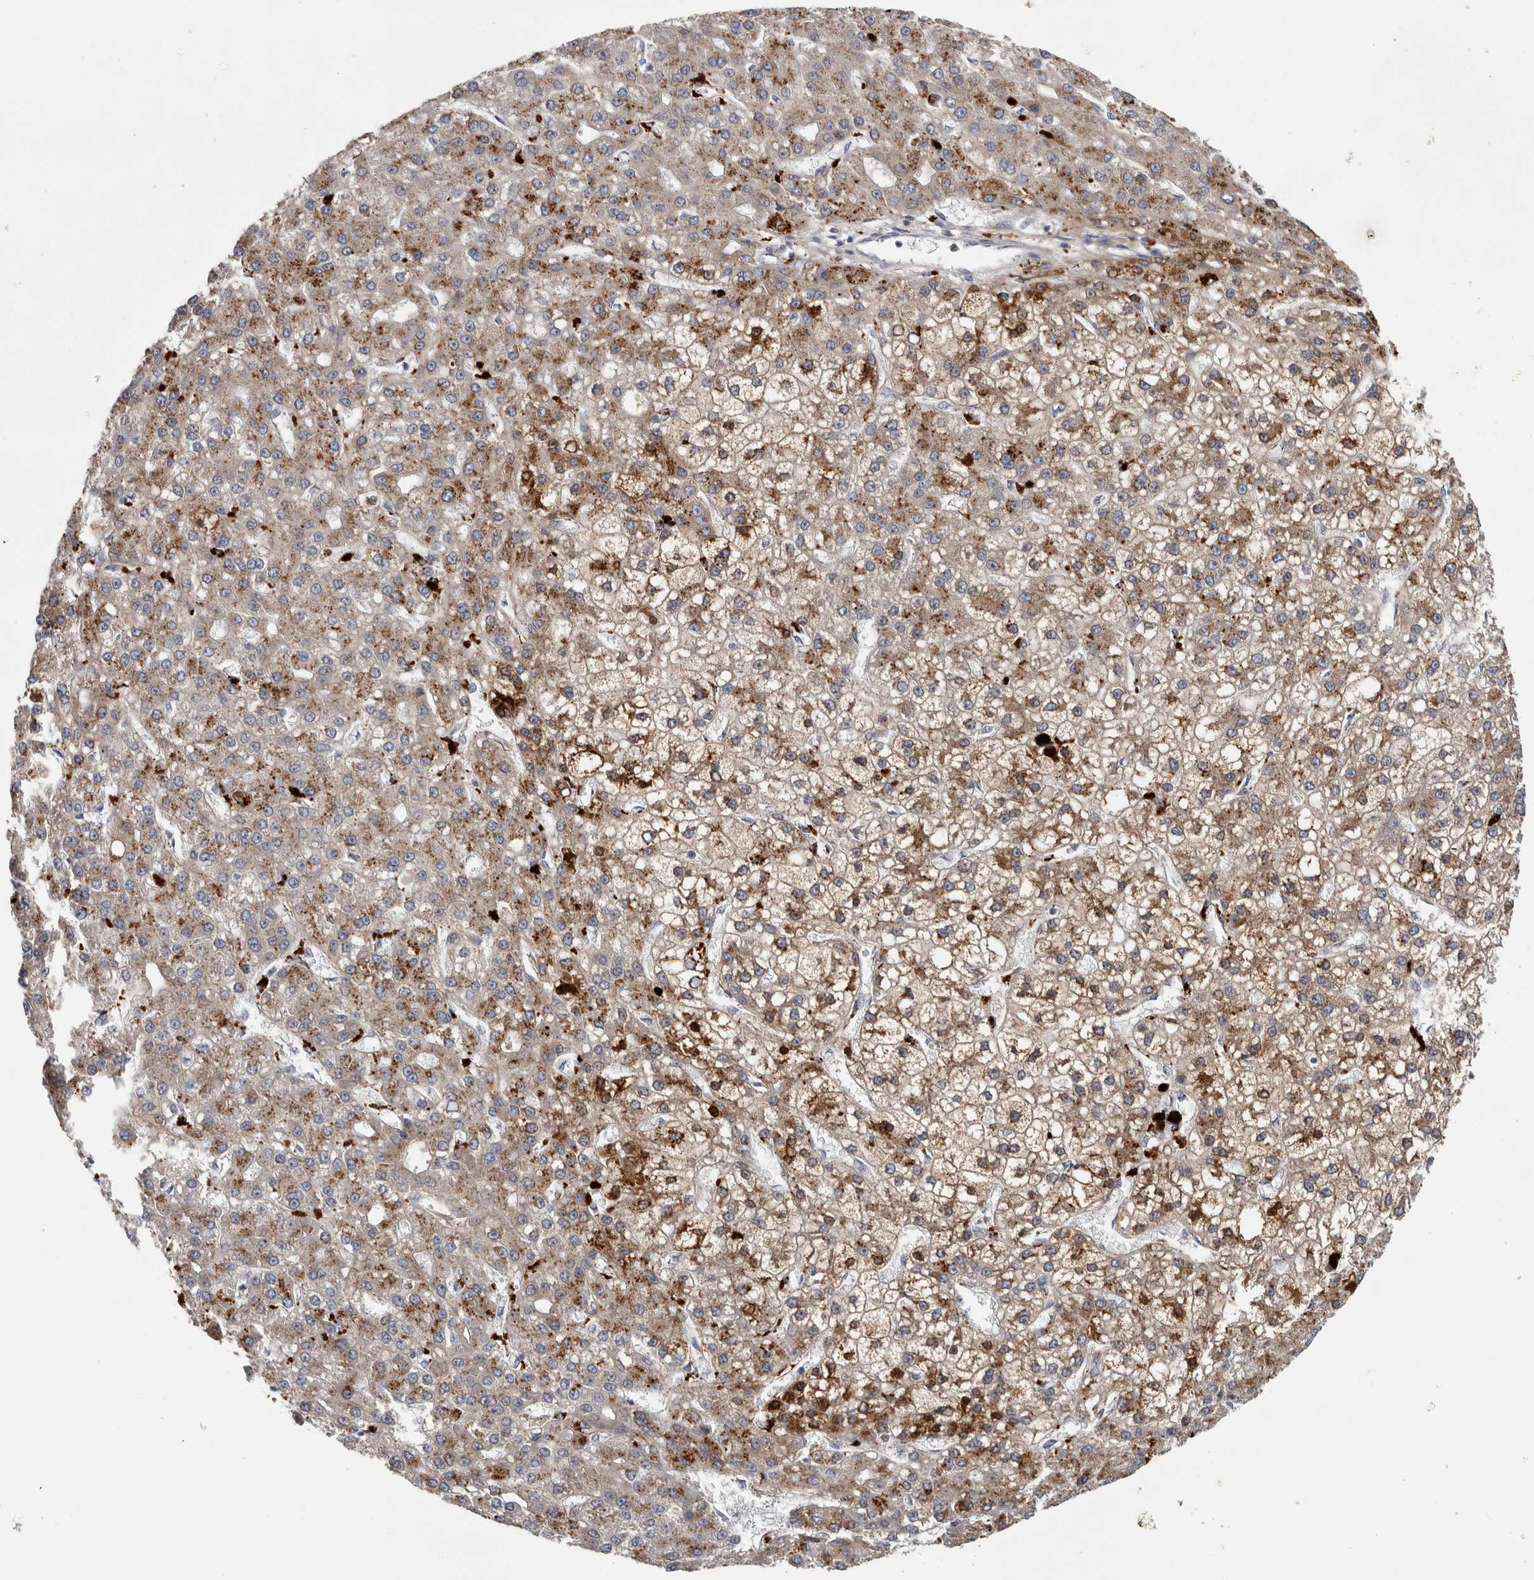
{"staining": {"intensity": "moderate", "quantity": ">75%", "location": "cytoplasmic/membranous"}, "tissue": "liver cancer", "cell_type": "Tumor cells", "image_type": "cancer", "snomed": [{"axis": "morphology", "description": "Carcinoma, Hepatocellular, NOS"}, {"axis": "topography", "description": "Liver"}], "caption": "Tumor cells reveal medium levels of moderate cytoplasmic/membranous positivity in about >75% of cells in liver cancer. (Stains: DAB in brown, nuclei in blue, Microscopy: brightfield microscopy at high magnification).", "gene": "ATXN2", "patient": {"sex": "male", "age": 67}}